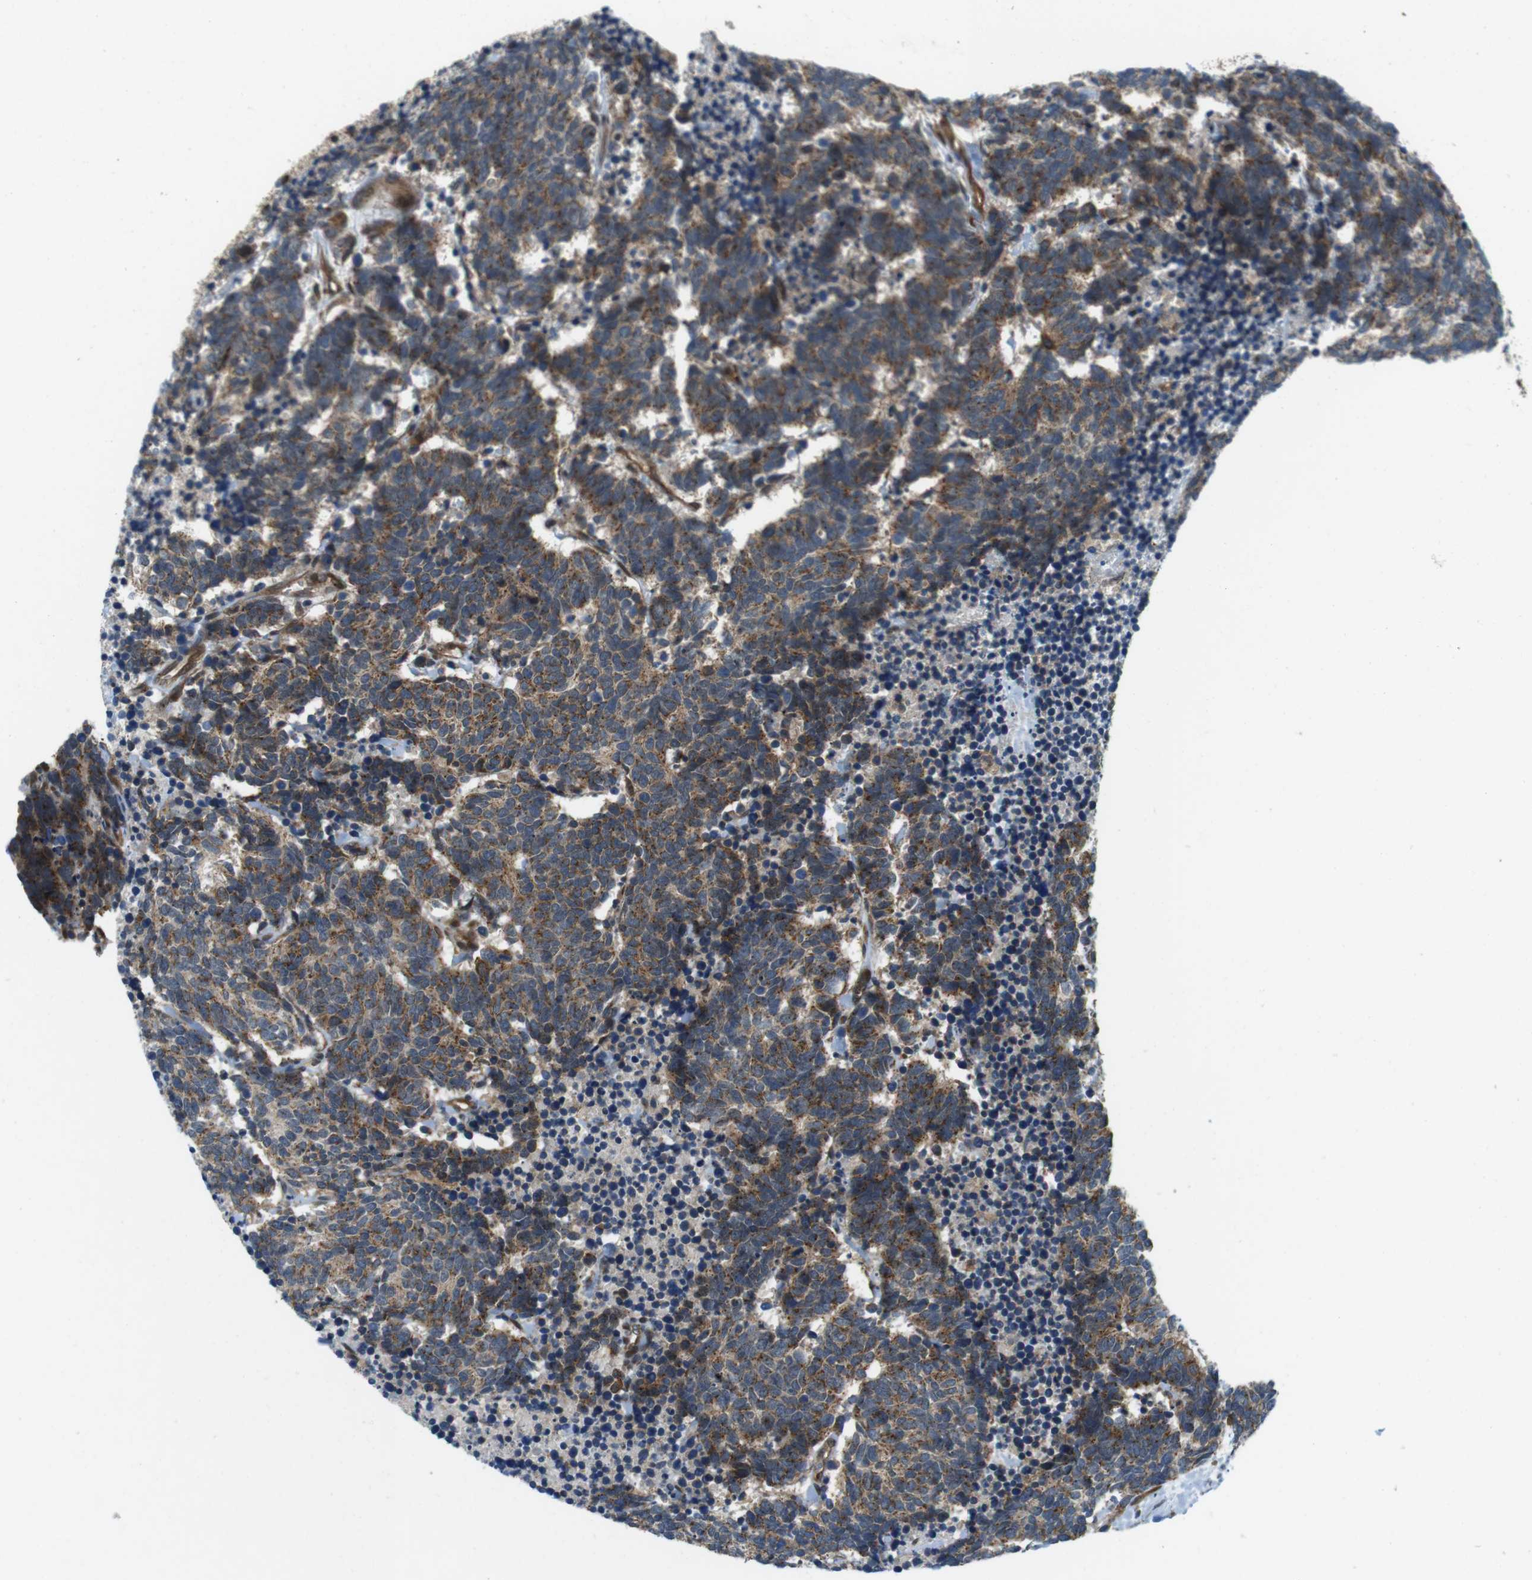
{"staining": {"intensity": "strong", "quantity": ">75%", "location": "cytoplasmic/membranous"}, "tissue": "carcinoid", "cell_type": "Tumor cells", "image_type": "cancer", "snomed": [{"axis": "morphology", "description": "Carcinoma, NOS"}, {"axis": "morphology", "description": "Carcinoid, malignant, NOS"}, {"axis": "topography", "description": "Urinary bladder"}], "caption": "Protein analysis of malignant carcinoid tissue reveals strong cytoplasmic/membranous staining in approximately >75% of tumor cells. (Brightfield microscopy of DAB IHC at high magnification).", "gene": "PALD1", "patient": {"sex": "male", "age": 57}}